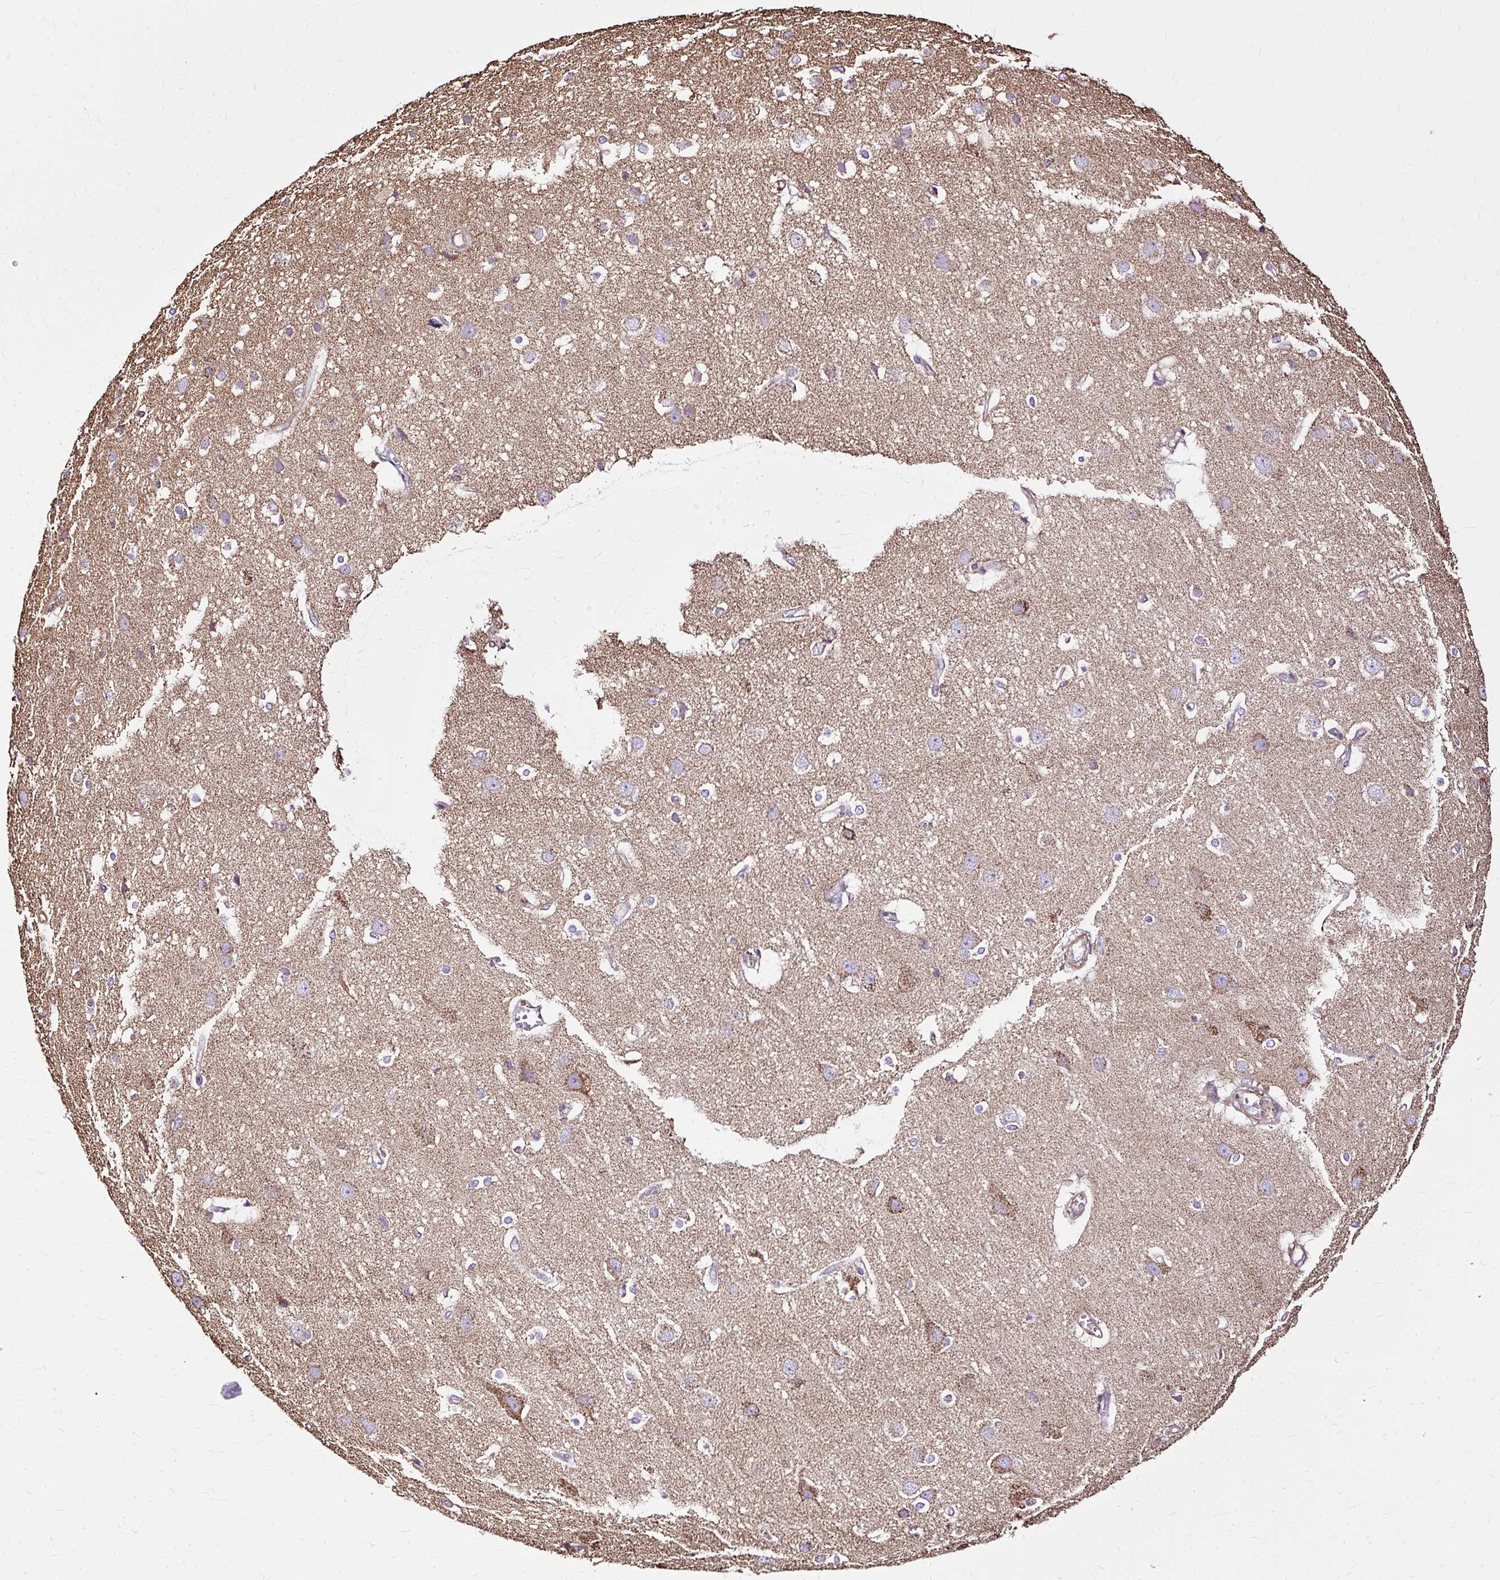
{"staining": {"intensity": "weak", "quantity": ">75%", "location": "cytoplasmic/membranous"}, "tissue": "cerebral cortex", "cell_type": "Endothelial cells", "image_type": "normal", "snomed": [{"axis": "morphology", "description": "Normal tissue, NOS"}, {"axis": "topography", "description": "Cerebral cortex"}], "caption": "Immunohistochemistry (IHC) micrograph of benign cerebral cortex: human cerebral cortex stained using IHC exhibits low levels of weak protein expression localized specifically in the cytoplasmic/membranous of endothelial cells, appearing as a cytoplasmic/membranous brown color.", "gene": "KLHL11", "patient": {"sex": "male", "age": 37}}